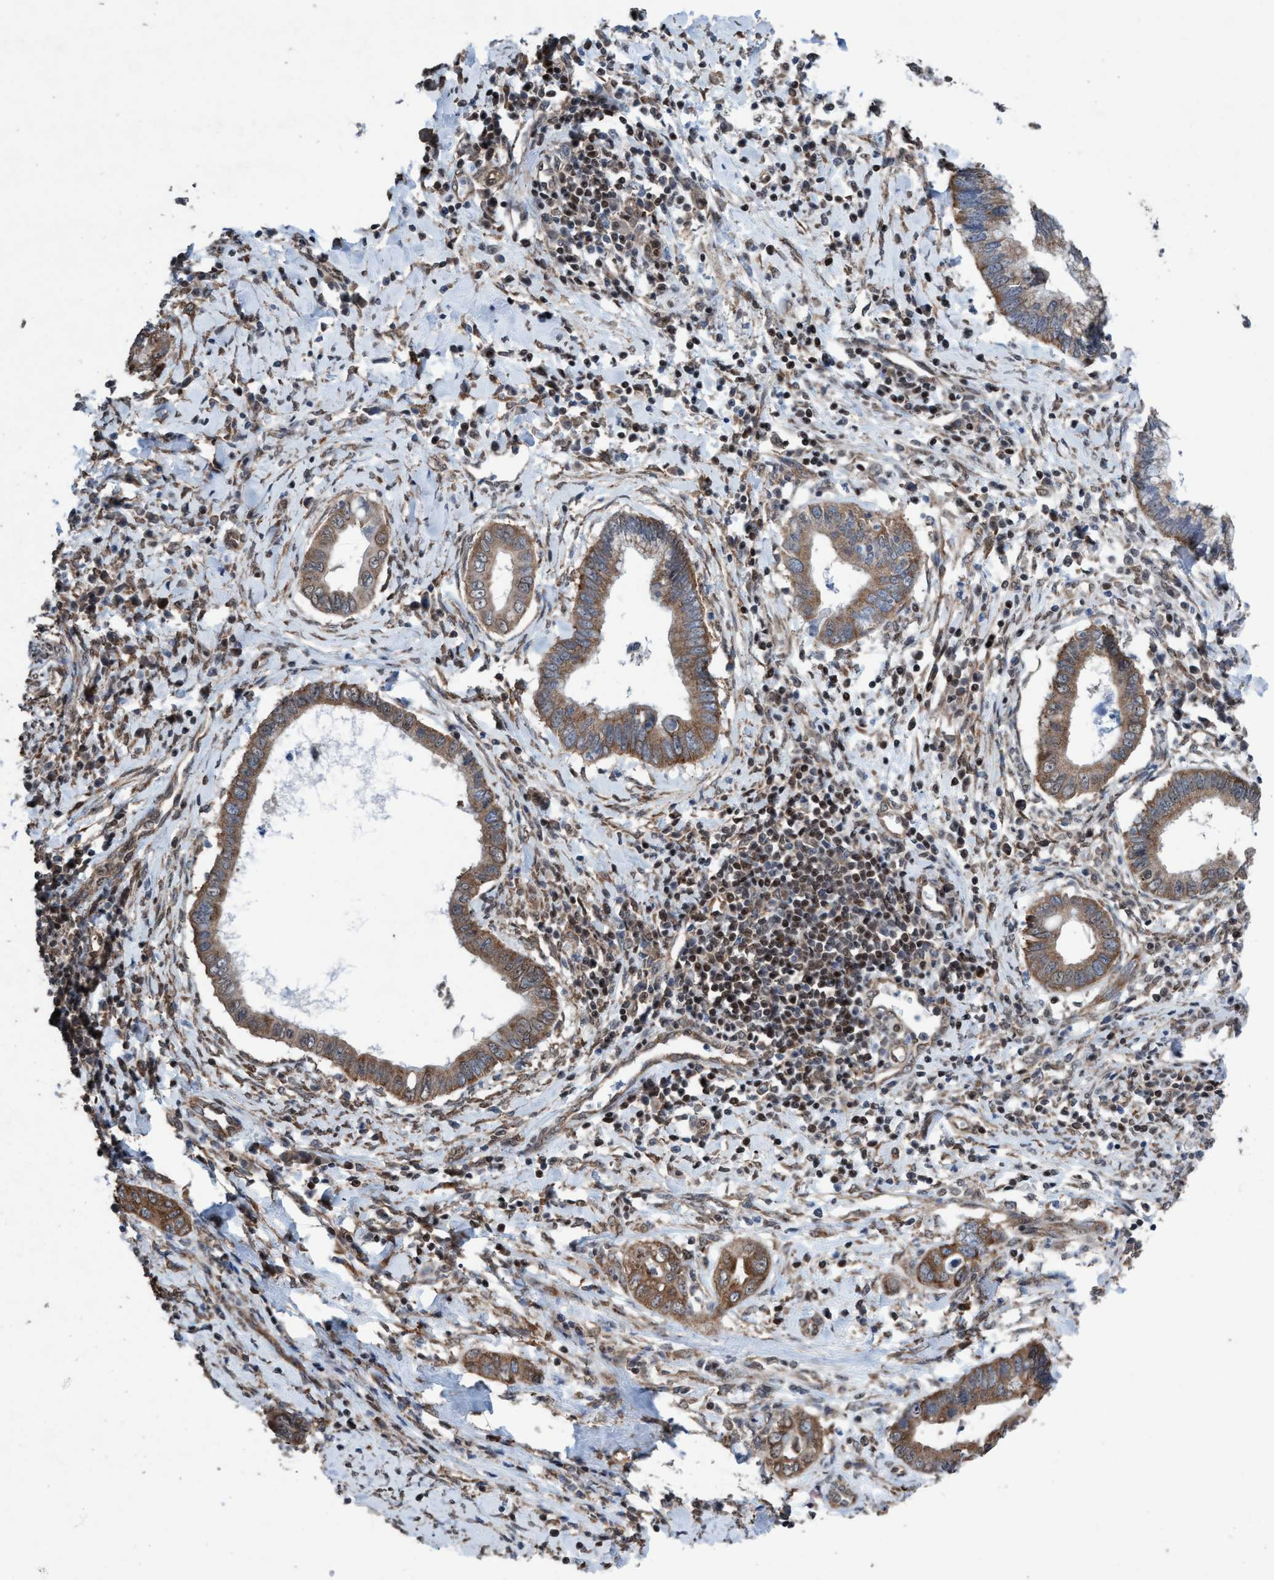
{"staining": {"intensity": "moderate", "quantity": ">75%", "location": "cytoplasmic/membranous"}, "tissue": "cervical cancer", "cell_type": "Tumor cells", "image_type": "cancer", "snomed": [{"axis": "morphology", "description": "Adenocarcinoma, NOS"}, {"axis": "topography", "description": "Cervix"}], "caption": "A micrograph of cervical adenocarcinoma stained for a protein demonstrates moderate cytoplasmic/membranous brown staining in tumor cells.", "gene": "METAP2", "patient": {"sex": "female", "age": 44}}